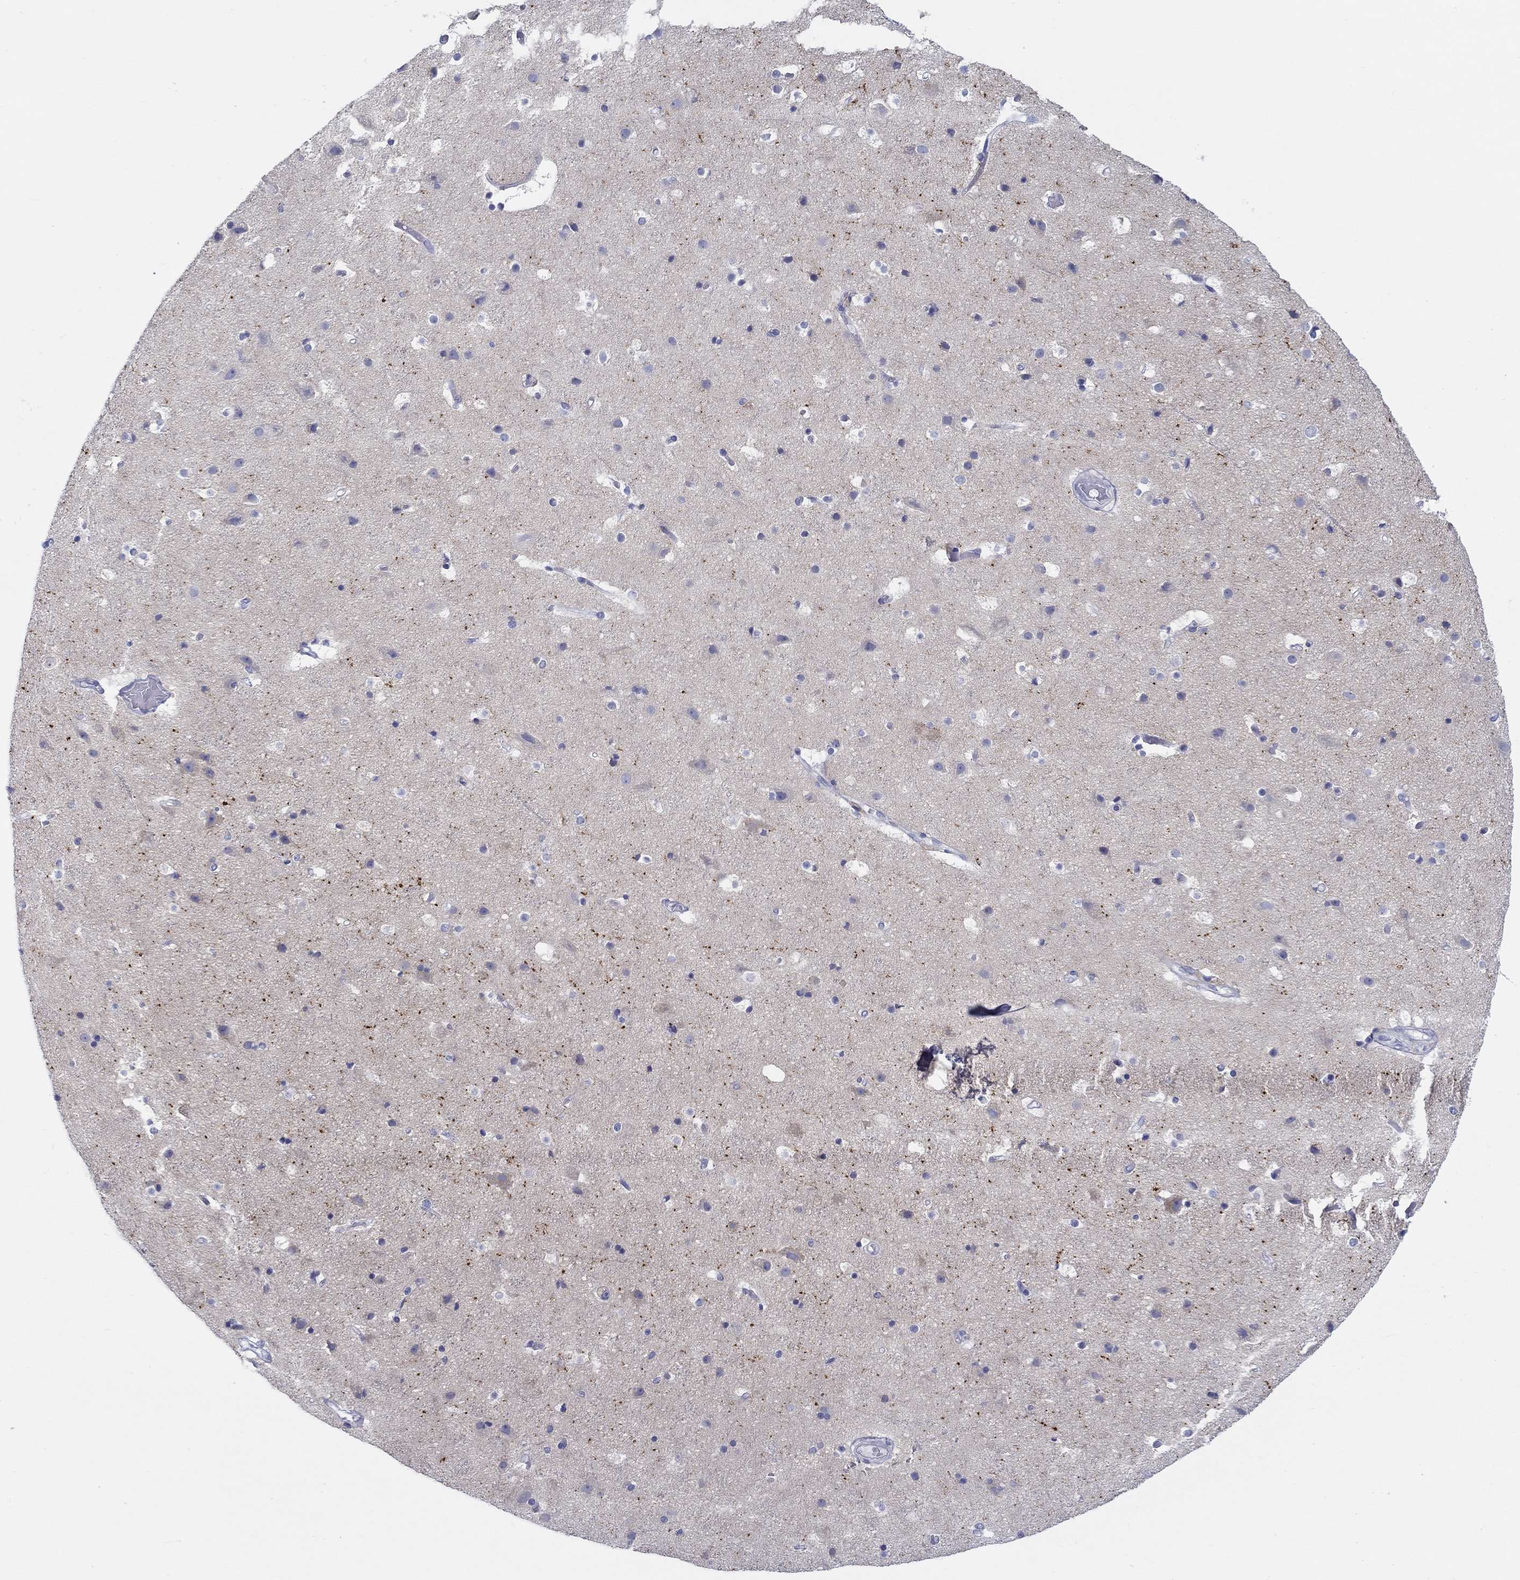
{"staining": {"intensity": "negative", "quantity": "none", "location": "none"}, "tissue": "cerebral cortex", "cell_type": "Endothelial cells", "image_type": "normal", "snomed": [{"axis": "morphology", "description": "Normal tissue, NOS"}, {"axis": "topography", "description": "Cerebral cortex"}], "caption": "High power microscopy micrograph of an IHC image of benign cerebral cortex, revealing no significant staining in endothelial cells.", "gene": "HAPLN4", "patient": {"sex": "female", "age": 52}}